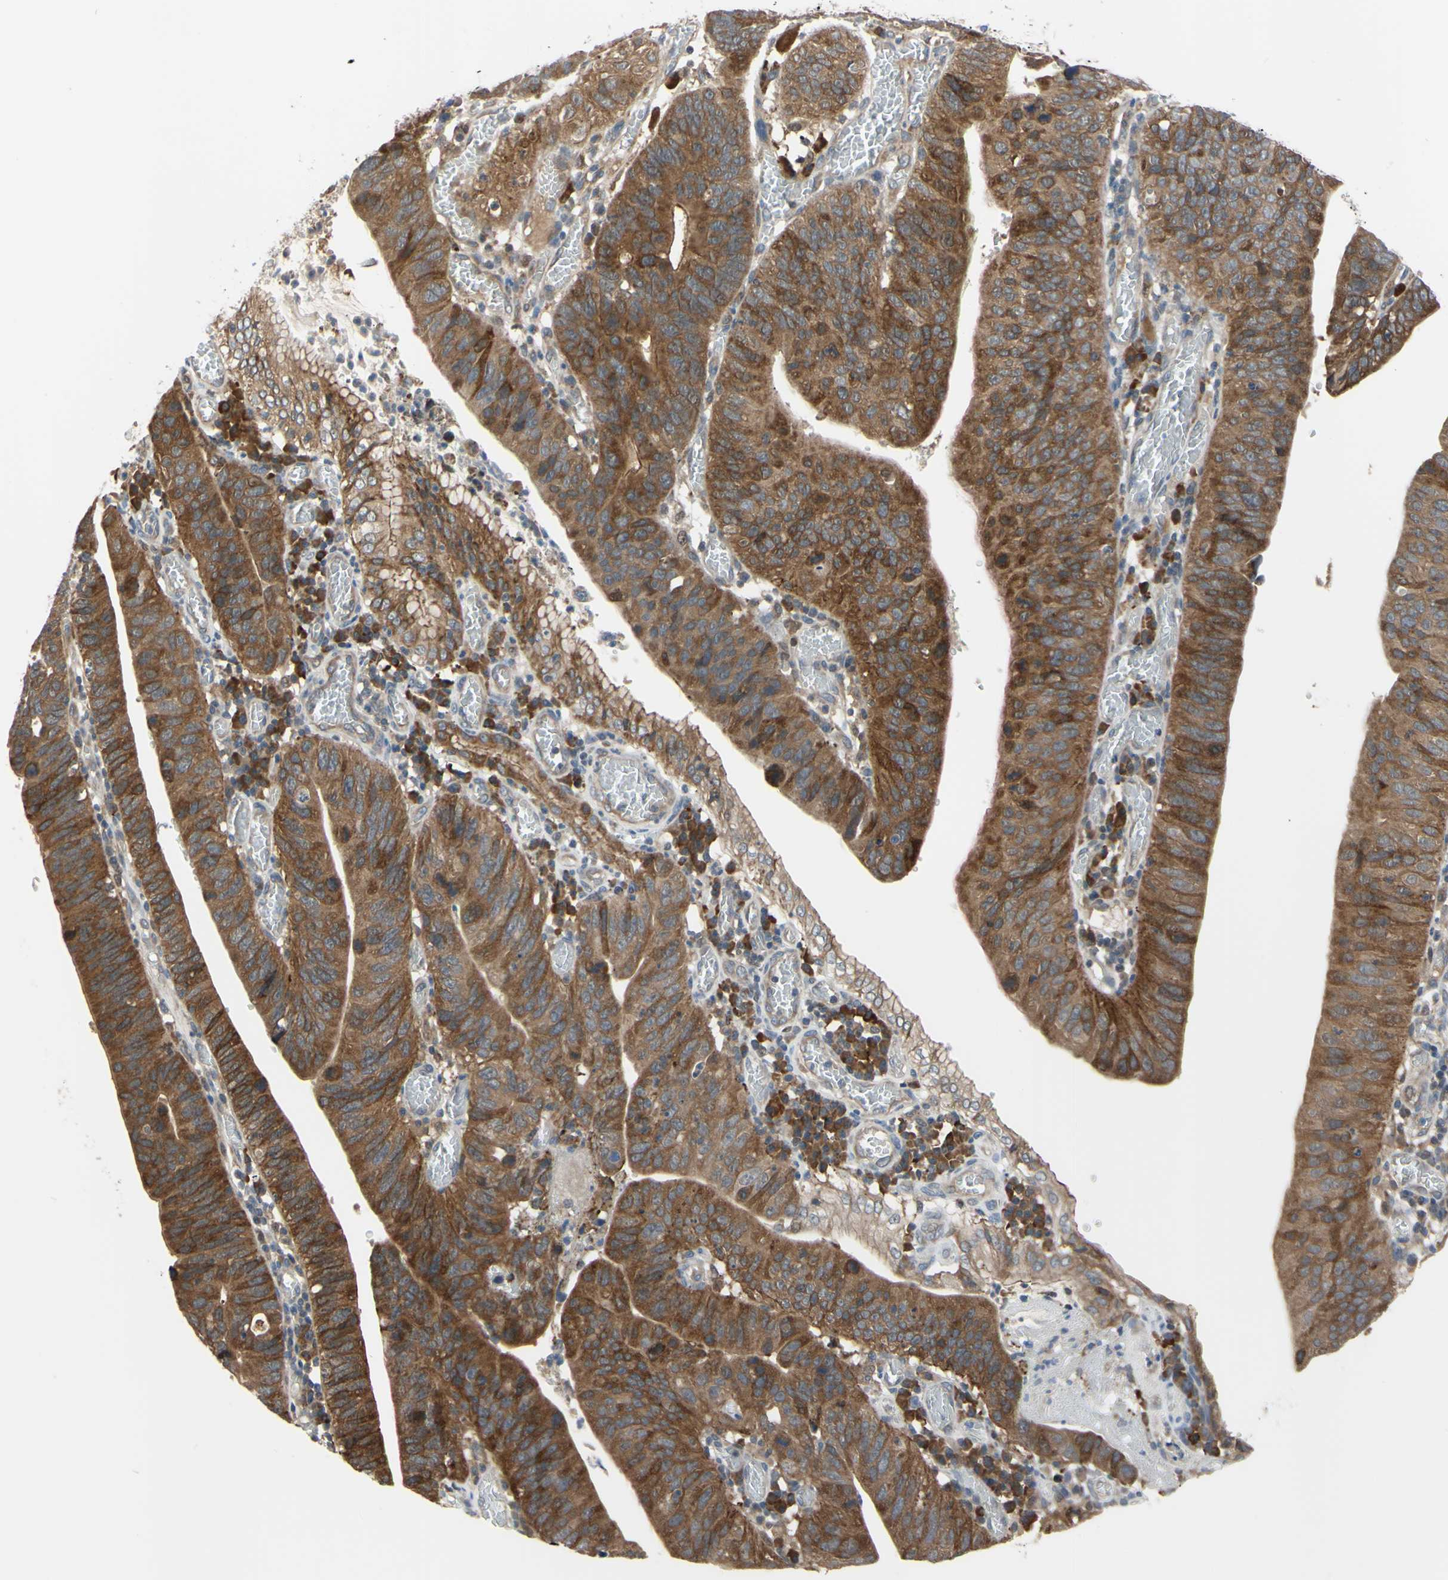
{"staining": {"intensity": "strong", "quantity": ">75%", "location": "cytoplasmic/membranous"}, "tissue": "stomach cancer", "cell_type": "Tumor cells", "image_type": "cancer", "snomed": [{"axis": "morphology", "description": "Adenocarcinoma, NOS"}, {"axis": "topography", "description": "Stomach"}], "caption": "IHC histopathology image of stomach cancer stained for a protein (brown), which exhibits high levels of strong cytoplasmic/membranous staining in approximately >75% of tumor cells.", "gene": "XIAP", "patient": {"sex": "male", "age": 59}}